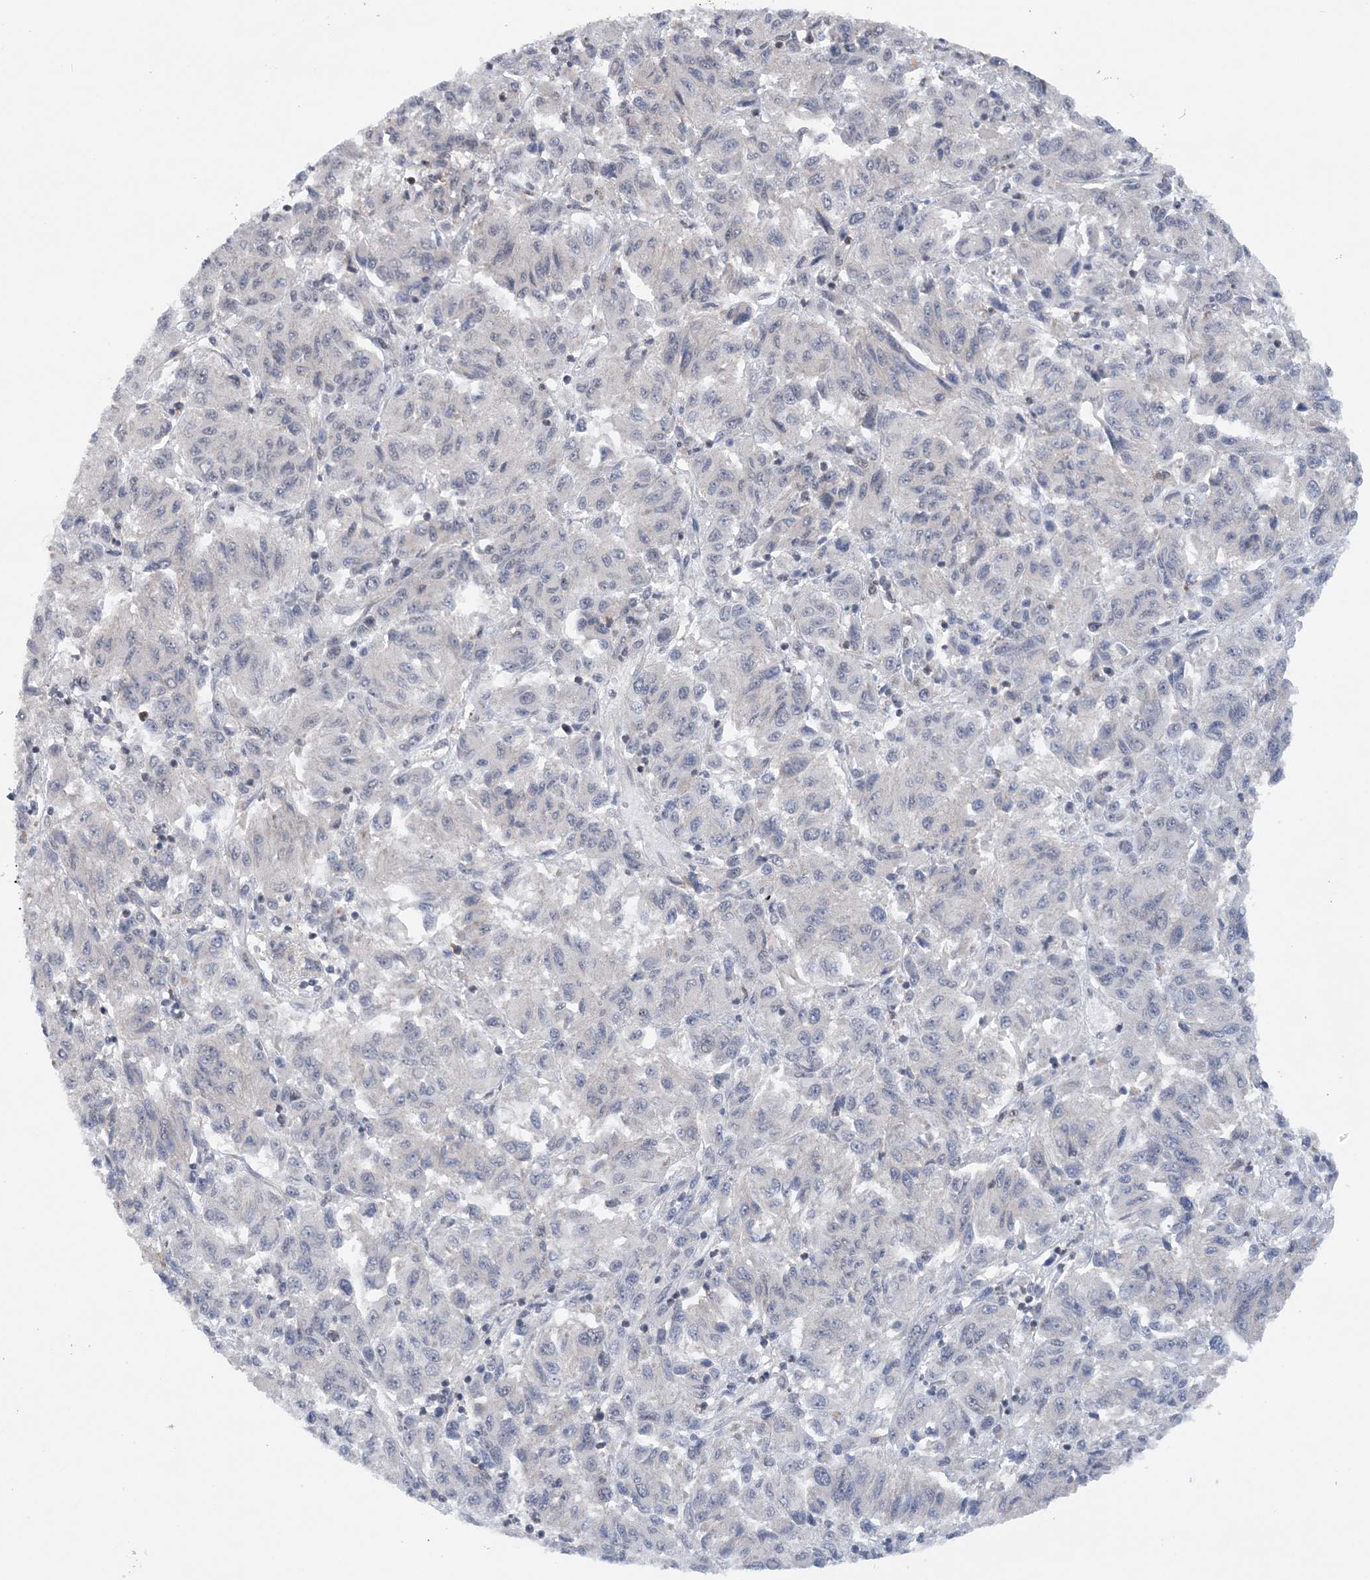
{"staining": {"intensity": "negative", "quantity": "none", "location": "none"}, "tissue": "melanoma", "cell_type": "Tumor cells", "image_type": "cancer", "snomed": [{"axis": "morphology", "description": "Malignant melanoma, Metastatic site"}, {"axis": "topography", "description": "Lung"}], "caption": "Malignant melanoma (metastatic site) stained for a protein using IHC exhibits no staining tumor cells.", "gene": "CCDC152", "patient": {"sex": "male", "age": 64}}